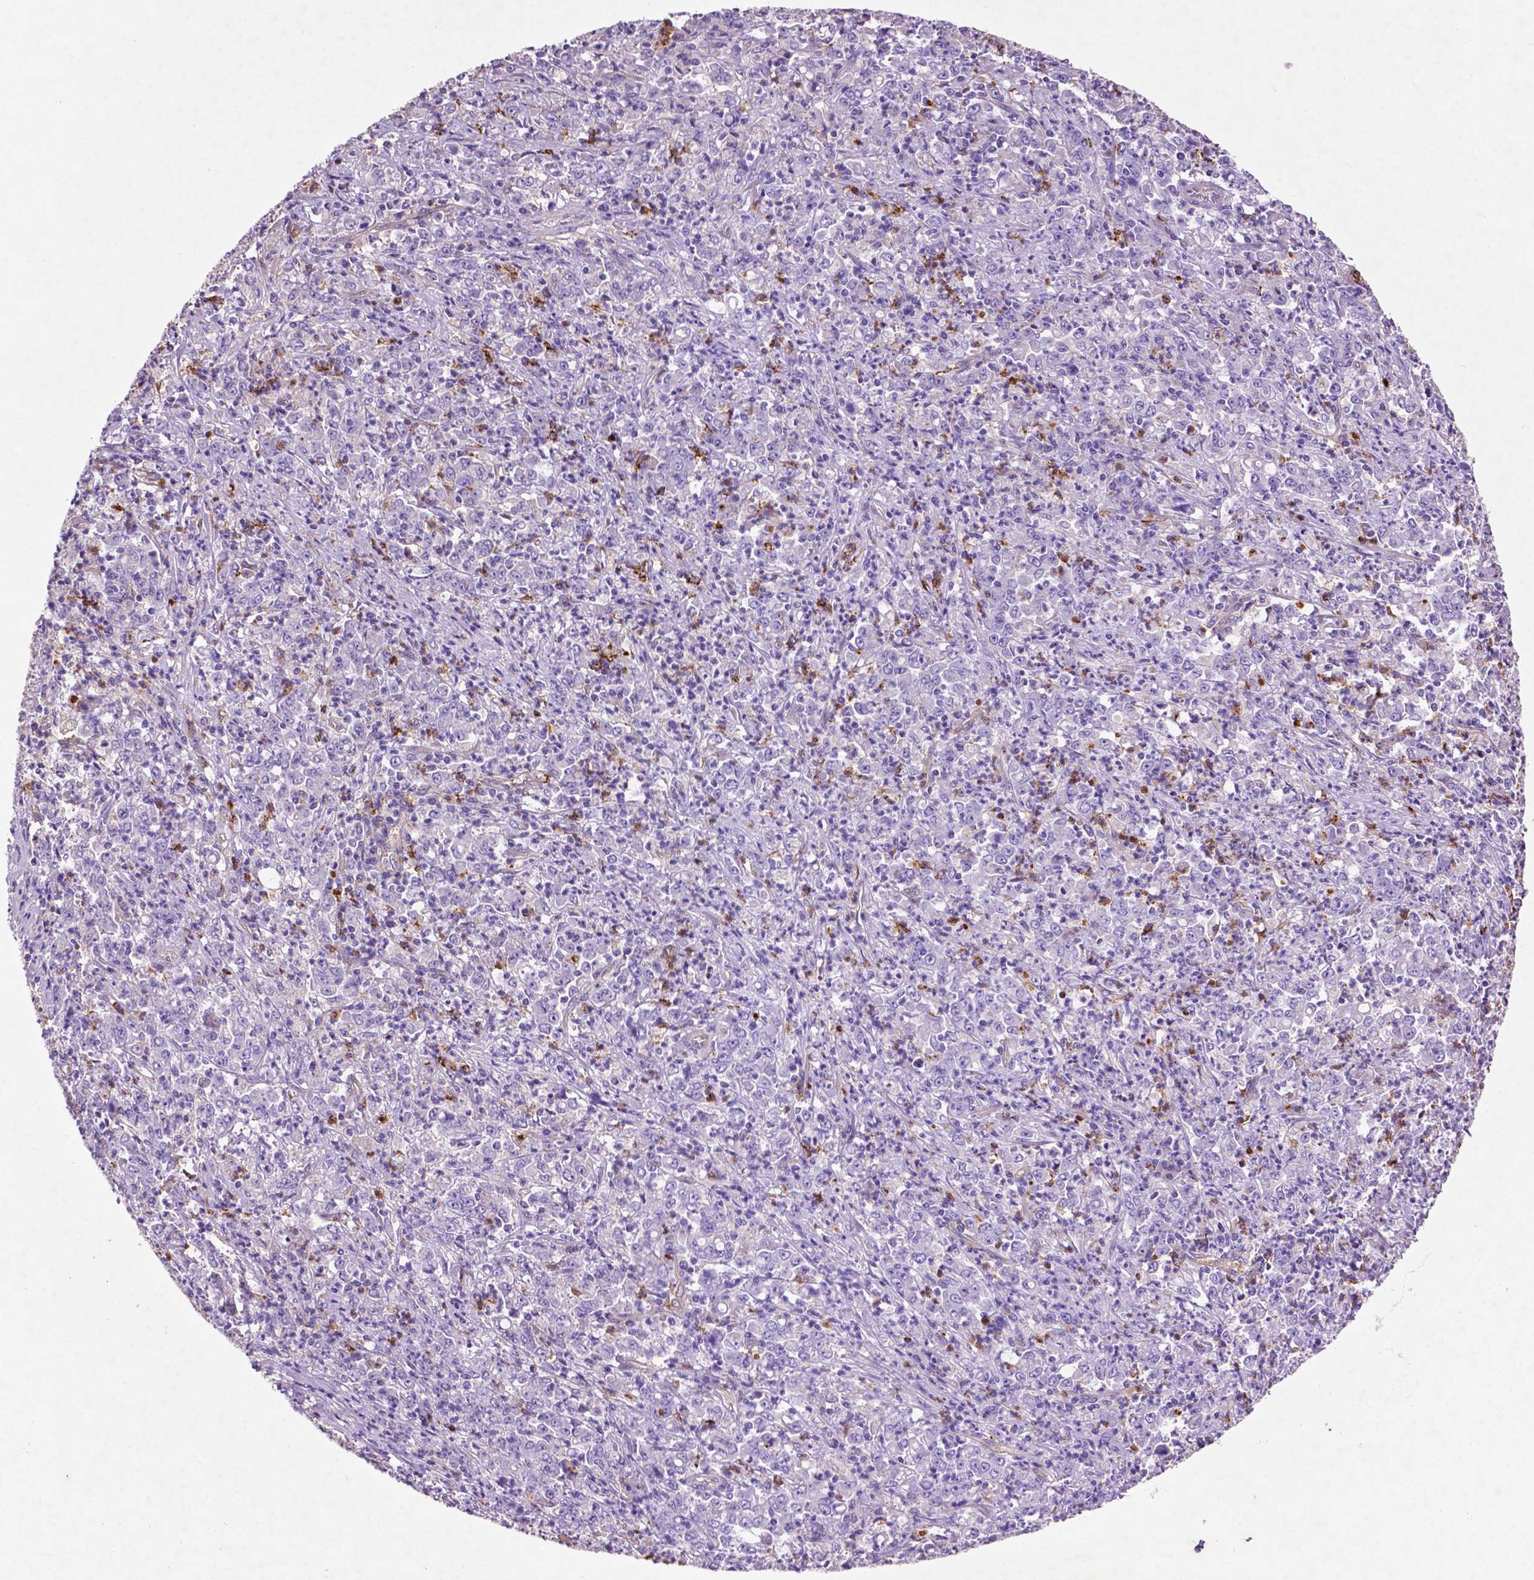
{"staining": {"intensity": "negative", "quantity": "none", "location": "none"}, "tissue": "stomach cancer", "cell_type": "Tumor cells", "image_type": "cancer", "snomed": [{"axis": "morphology", "description": "Adenocarcinoma, NOS"}, {"axis": "topography", "description": "Stomach, lower"}], "caption": "Immunohistochemical staining of human stomach cancer displays no significant staining in tumor cells. (DAB (3,3'-diaminobenzidine) immunohistochemistry, high magnification).", "gene": "GDPD5", "patient": {"sex": "female", "age": 71}}